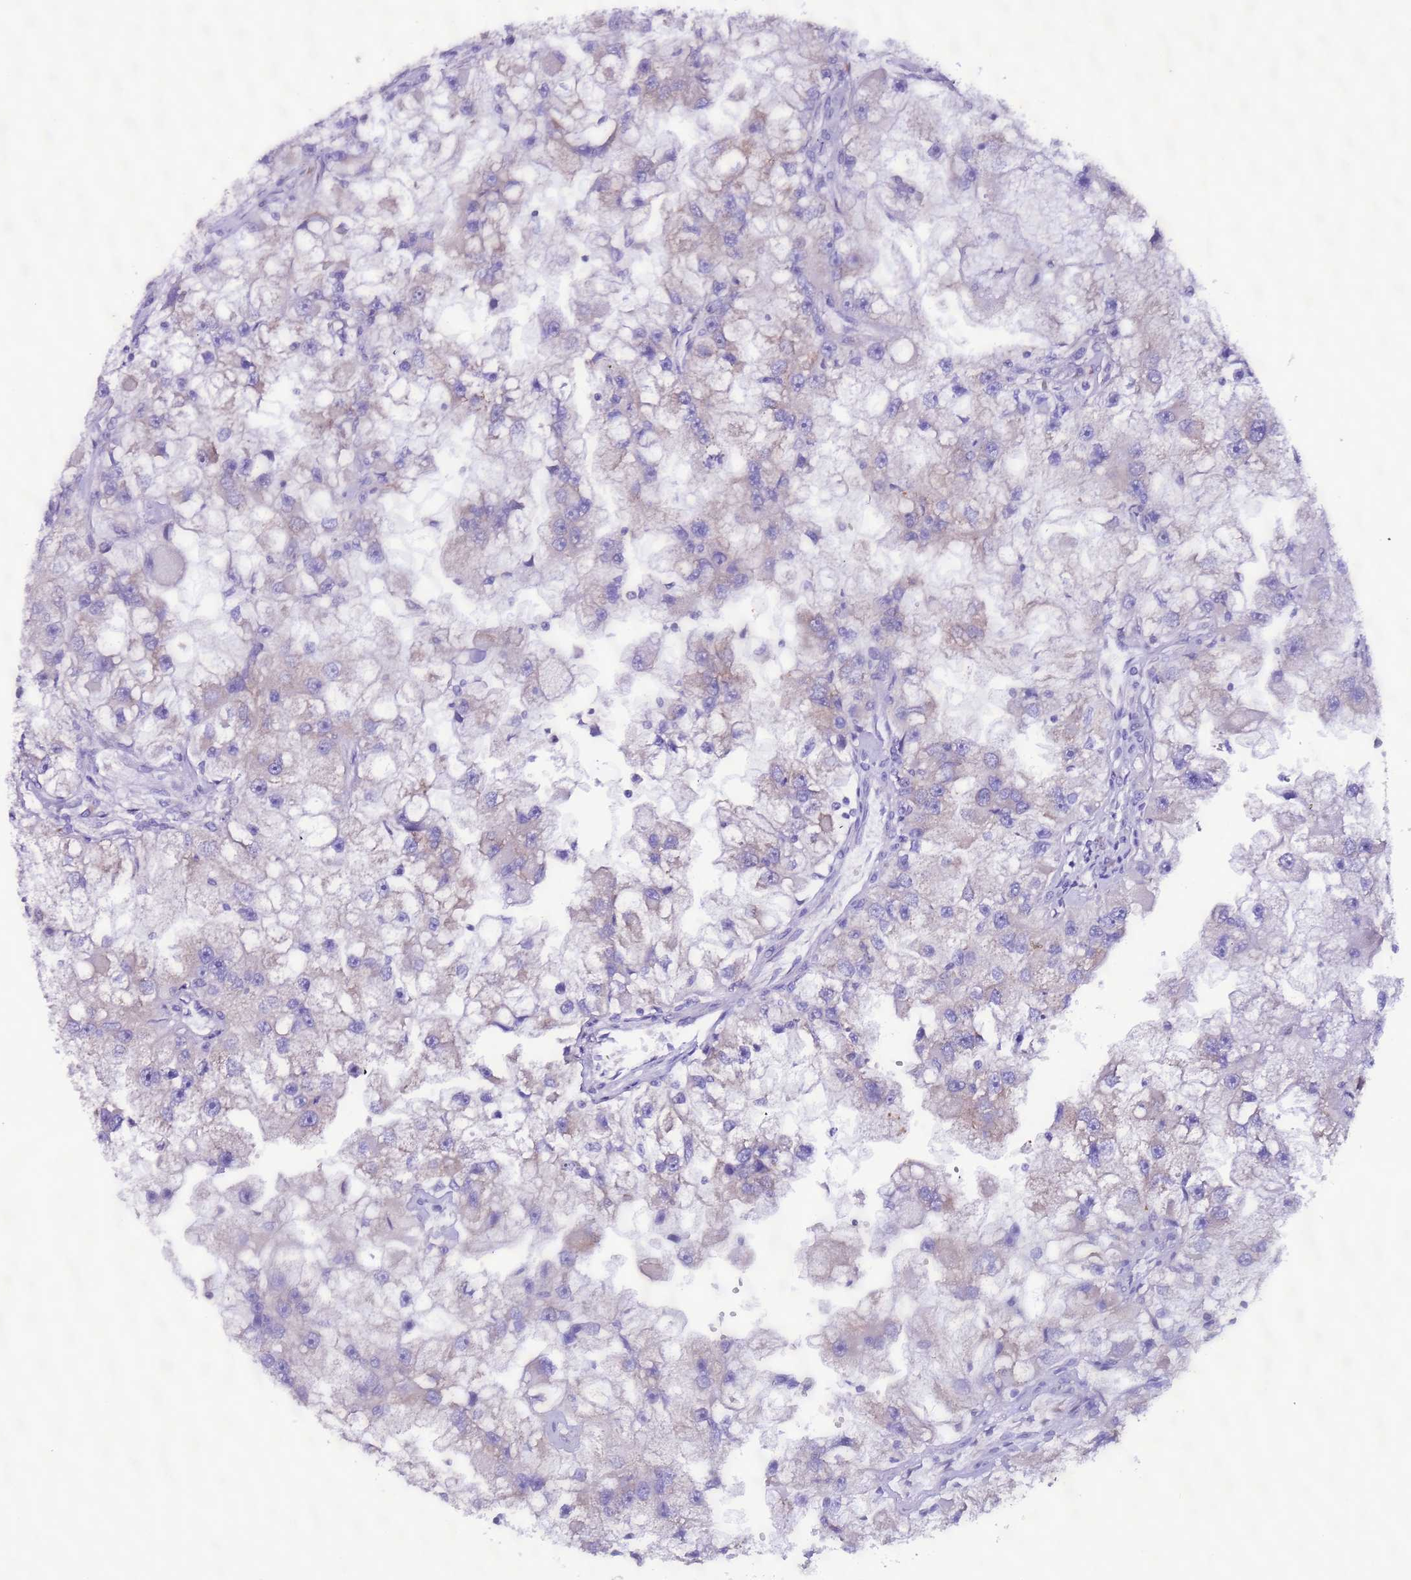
{"staining": {"intensity": "negative", "quantity": "none", "location": "none"}, "tissue": "renal cancer", "cell_type": "Tumor cells", "image_type": "cancer", "snomed": [{"axis": "morphology", "description": "Adenocarcinoma, NOS"}, {"axis": "topography", "description": "Kidney"}], "caption": "Tumor cells show no significant protein staining in adenocarcinoma (renal).", "gene": "AHI1", "patient": {"sex": "male", "age": 63}}